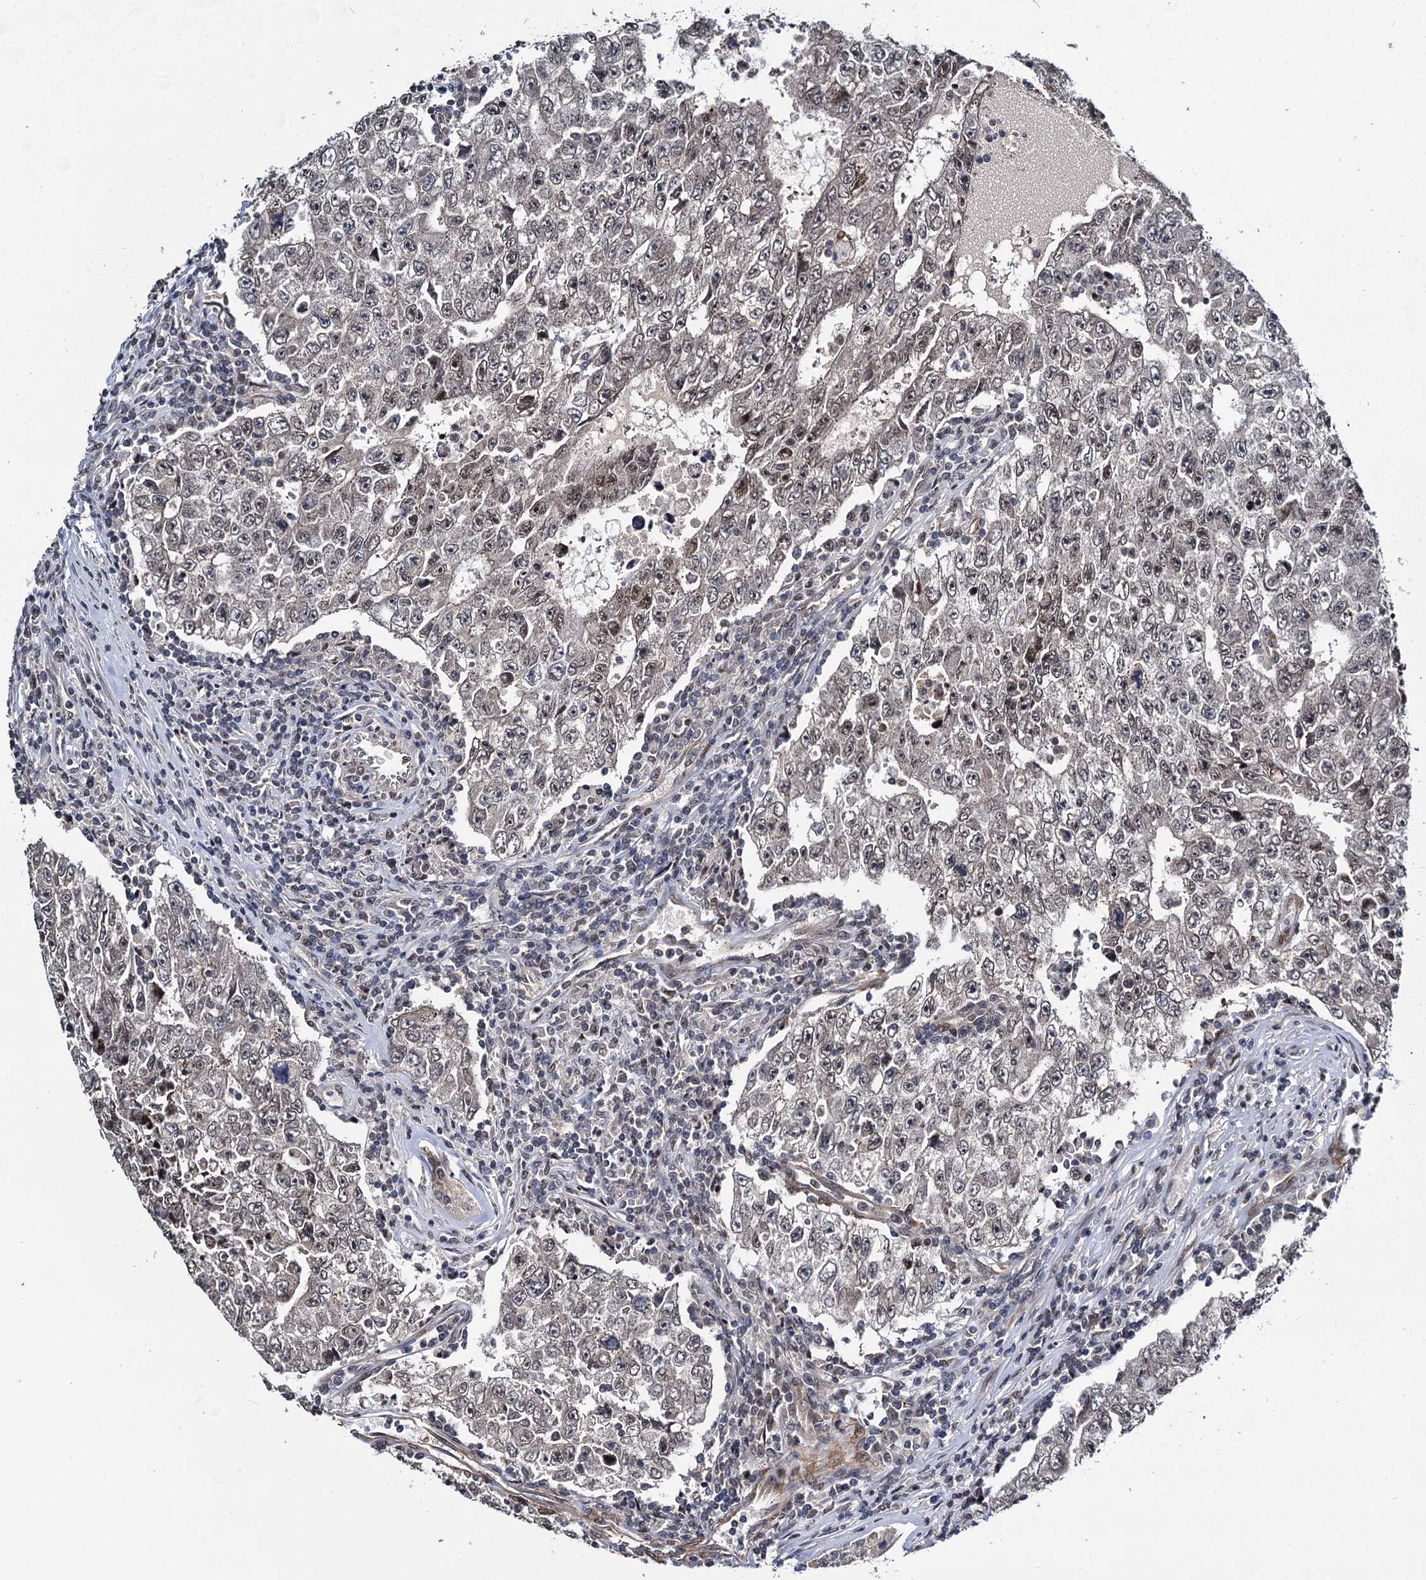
{"staining": {"intensity": "weak", "quantity": ">75%", "location": "nuclear"}, "tissue": "testis cancer", "cell_type": "Tumor cells", "image_type": "cancer", "snomed": [{"axis": "morphology", "description": "Carcinoma, Embryonal, NOS"}, {"axis": "topography", "description": "Testis"}], "caption": "An image of human testis cancer stained for a protein exhibits weak nuclear brown staining in tumor cells.", "gene": "ARHGAP42", "patient": {"sex": "male", "age": 17}}